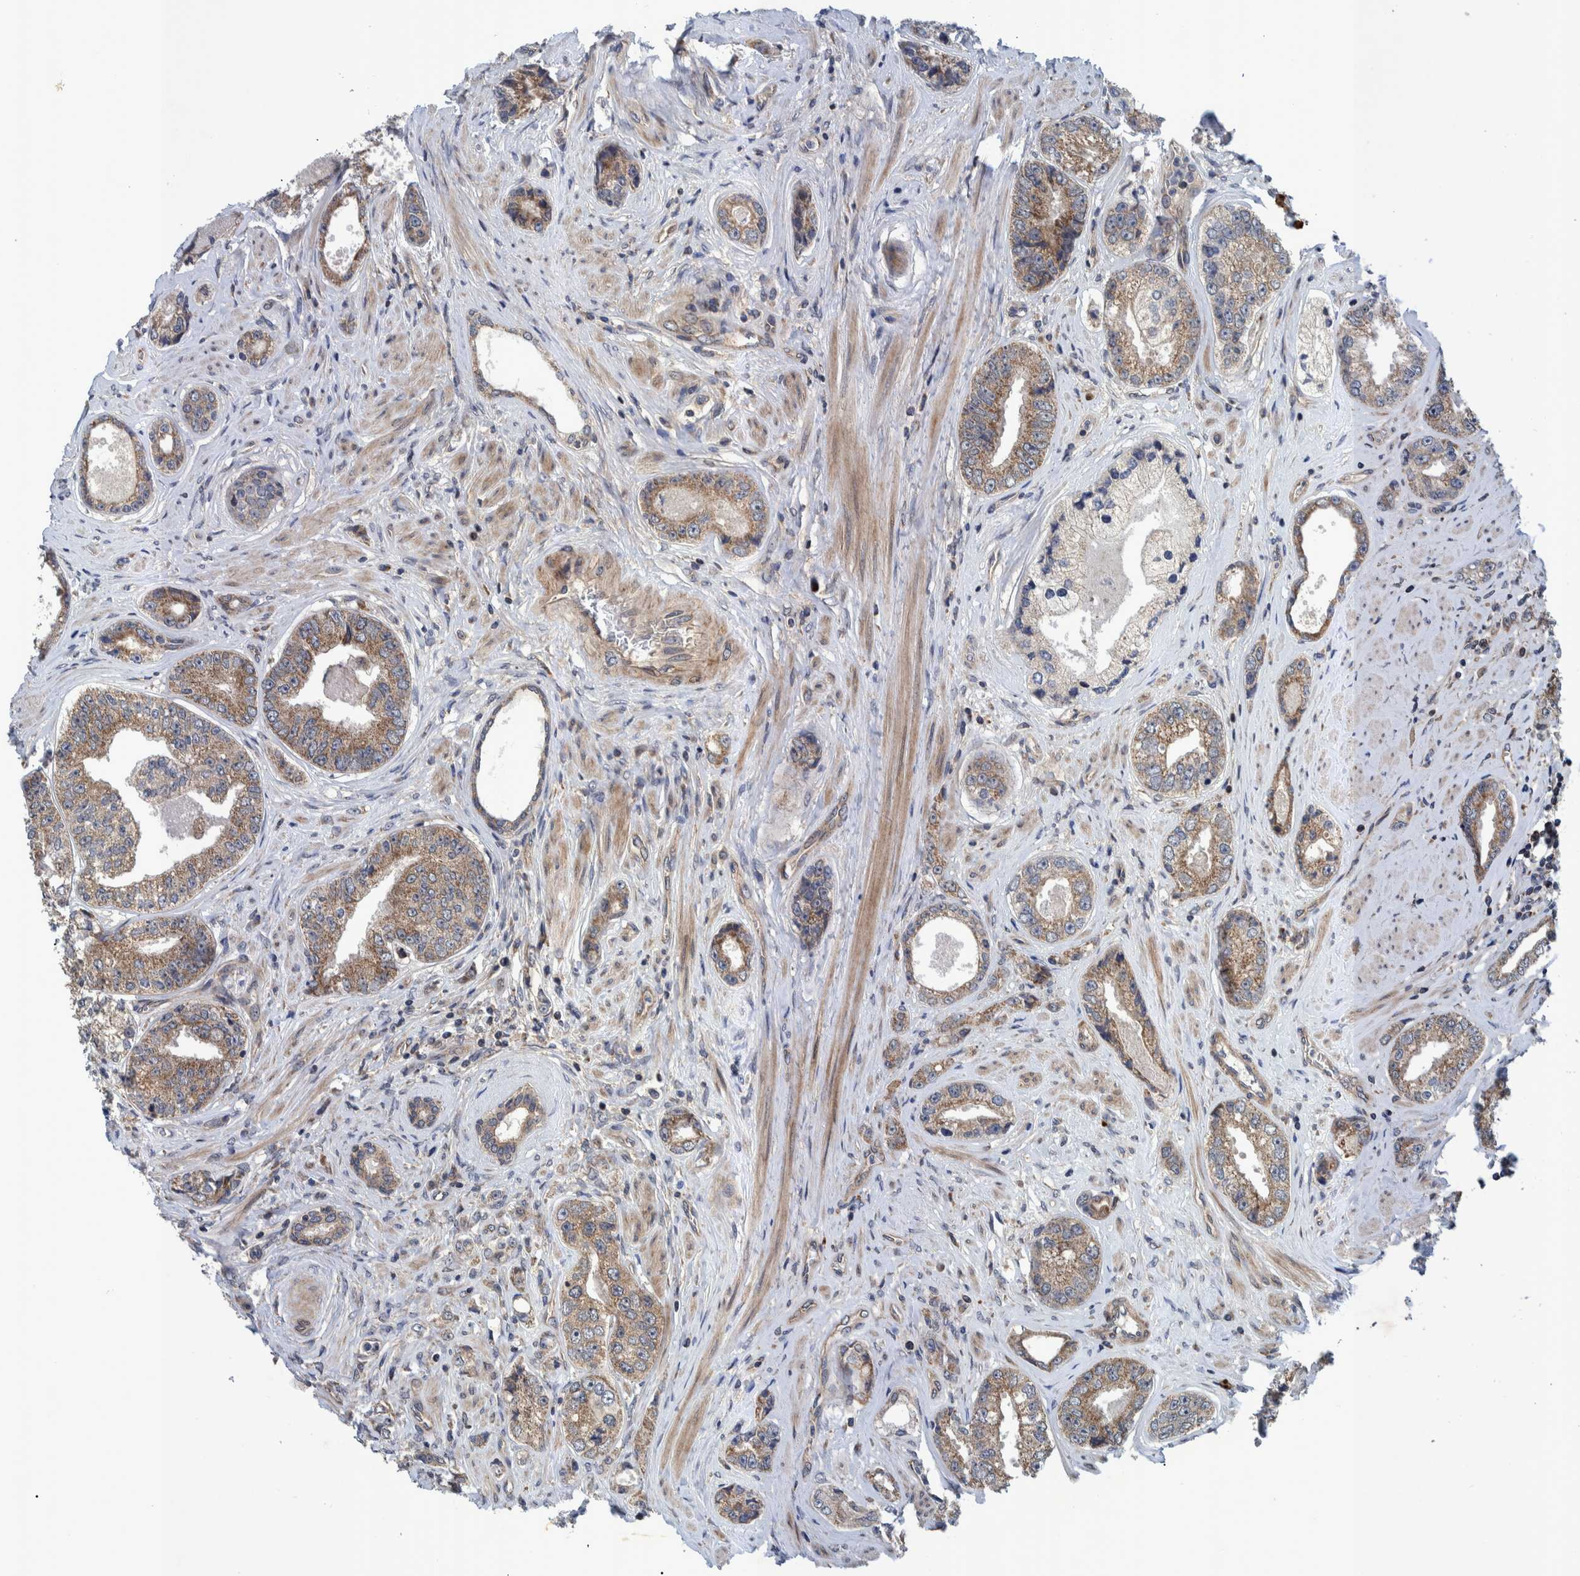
{"staining": {"intensity": "moderate", "quantity": ">75%", "location": "cytoplasmic/membranous"}, "tissue": "prostate cancer", "cell_type": "Tumor cells", "image_type": "cancer", "snomed": [{"axis": "morphology", "description": "Adenocarcinoma, High grade"}, {"axis": "topography", "description": "Prostate"}], "caption": "An immunohistochemistry micrograph of tumor tissue is shown. Protein staining in brown labels moderate cytoplasmic/membranous positivity in prostate cancer (adenocarcinoma (high-grade)) within tumor cells. (IHC, brightfield microscopy, high magnification).", "gene": "MRPS7", "patient": {"sex": "male", "age": 61}}